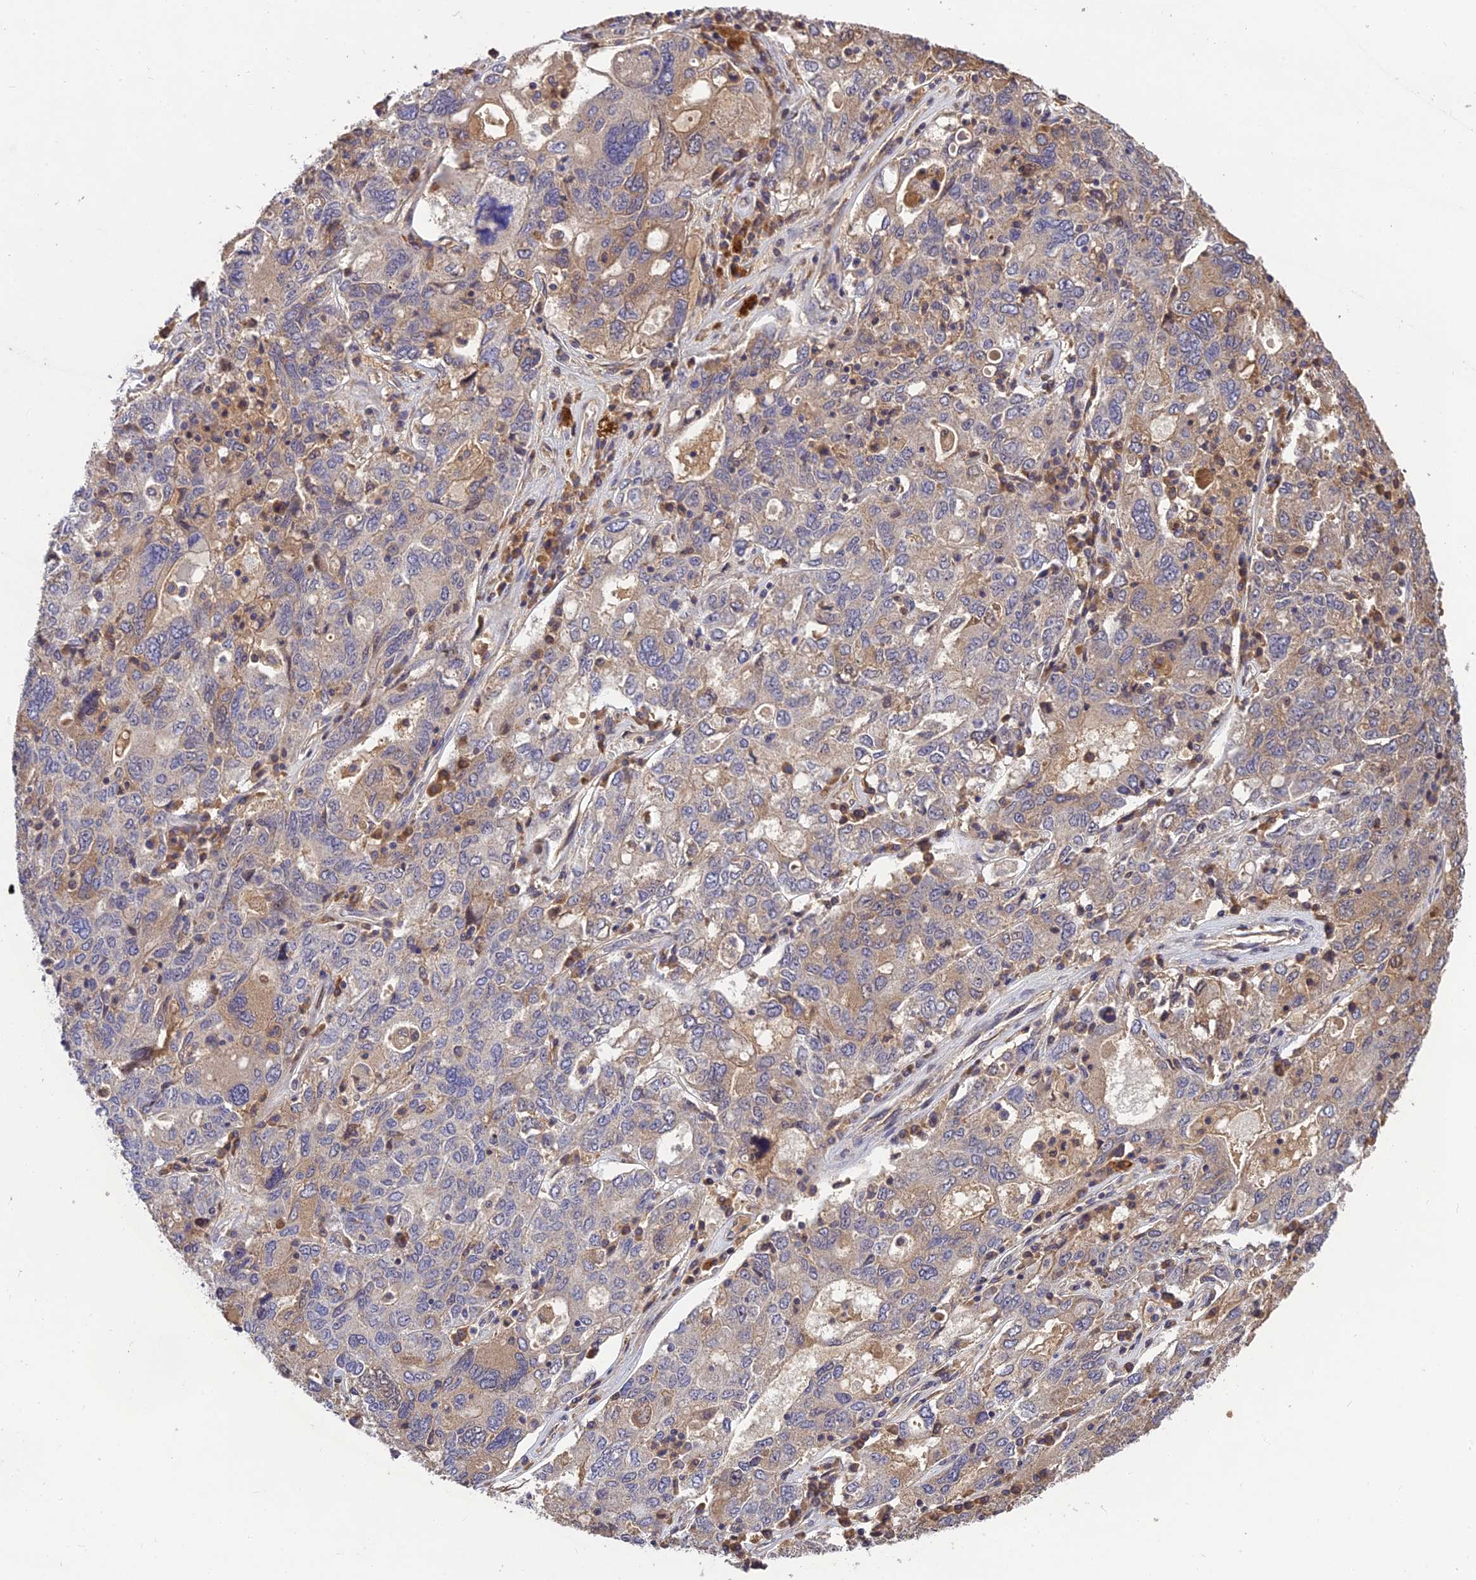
{"staining": {"intensity": "weak", "quantity": "<25%", "location": "cytoplasmic/membranous"}, "tissue": "ovarian cancer", "cell_type": "Tumor cells", "image_type": "cancer", "snomed": [{"axis": "morphology", "description": "Carcinoma, endometroid"}, {"axis": "topography", "description": "Ovary"}], "caption": "Human ovarian cancer (endometroid carcinoma) stained for a protein using immunohistochemistry displays no positivity in tumor cells.", "gene": "DENND5B", "patient": {"sex": "female", "age": 62}}